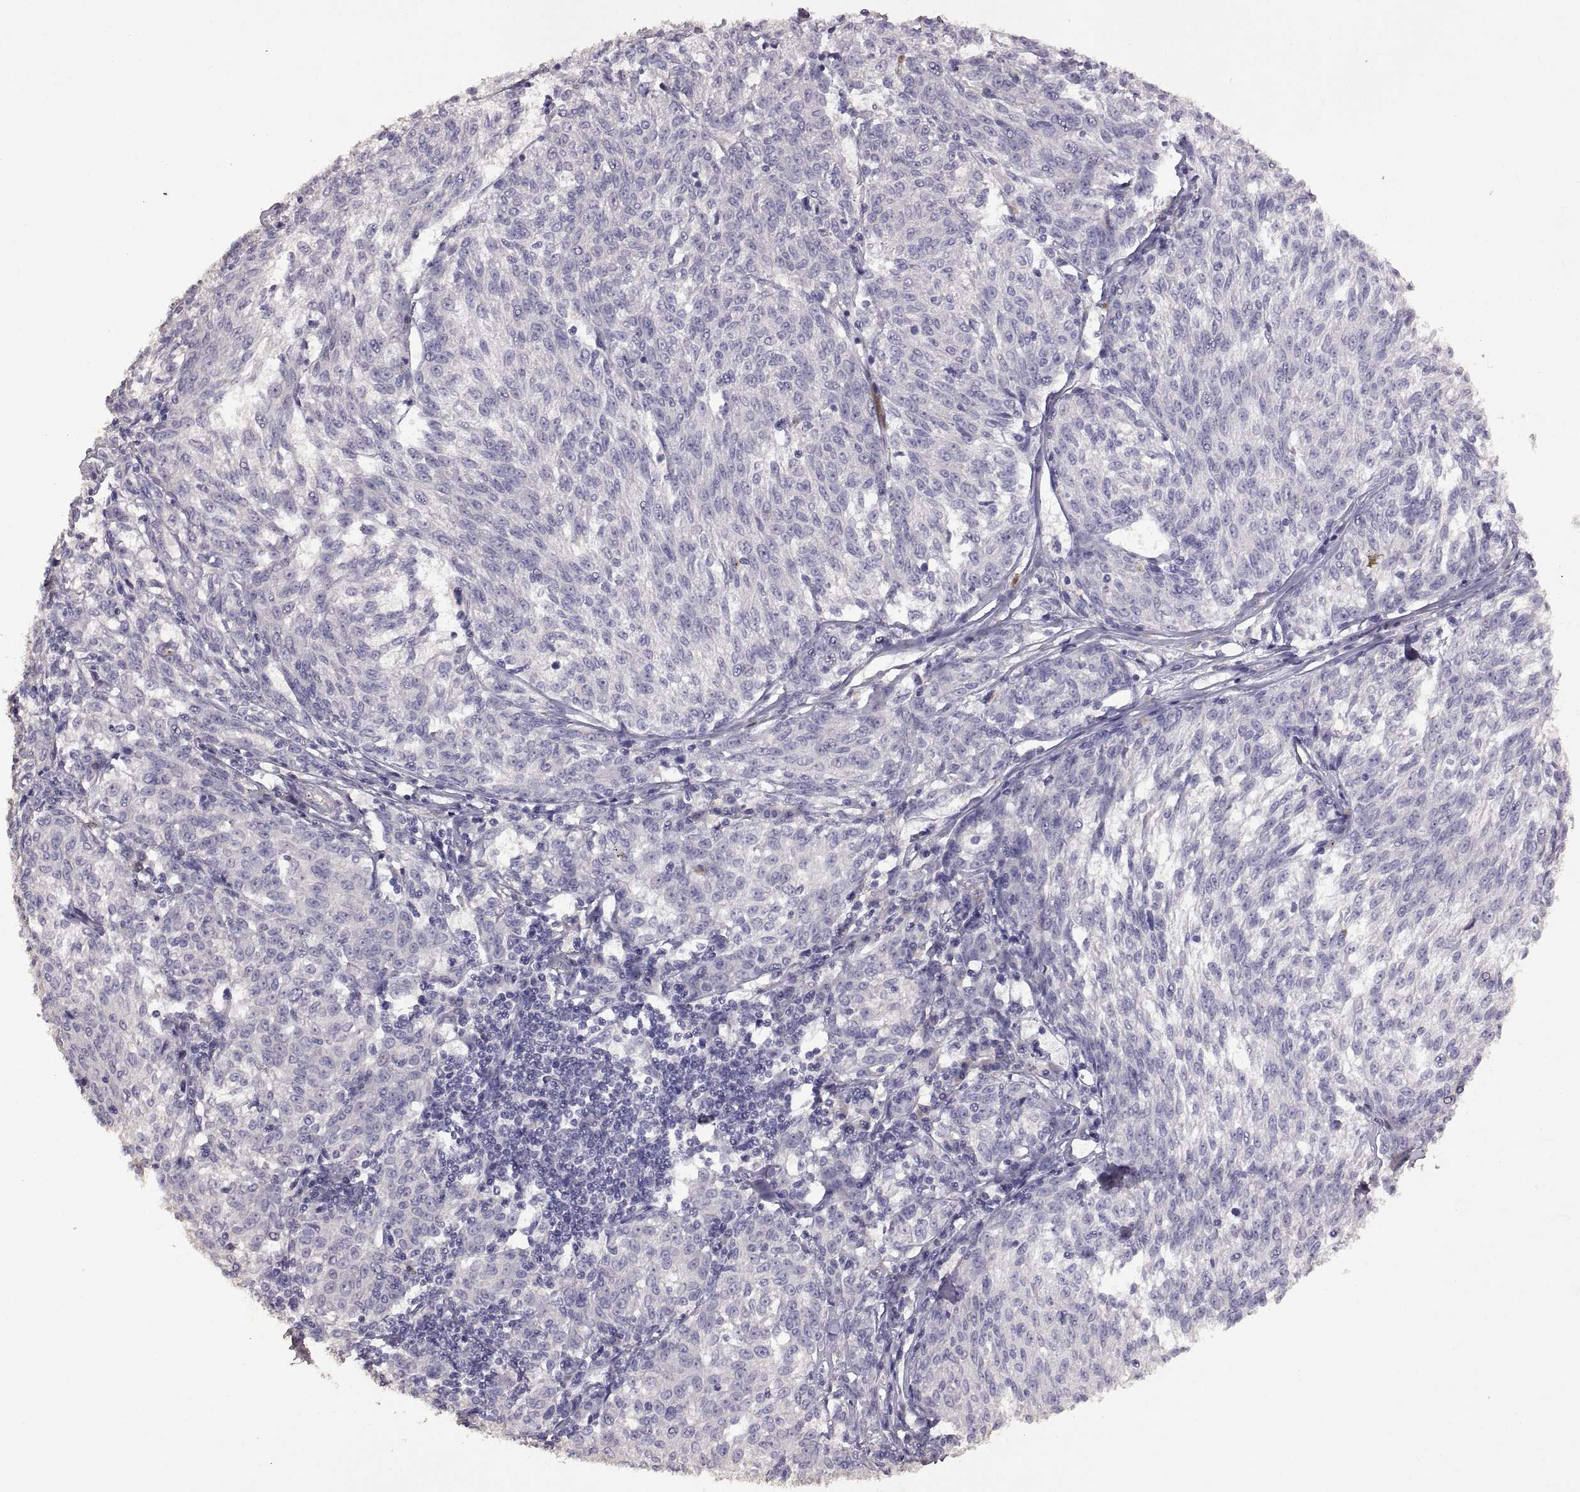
{"staining": {"intensity": "negative", "quantity": "none", "location": "none"}, "tissue": "melanoma", "cell_type": "Tumor cells", "image_type": "cancer", "snomed": [{"axis": "morphology", "description": "Malignant melanoma, NOS"}, {"axis": "topography", "description": "Skin"}], "caption": "Immunohistochemistry image of malignant melanoma stained for a protein (brown), which displays no expression in tumor cells.", "gene": "DEFB136", "patient": {"sex": "female", "age": 72}}